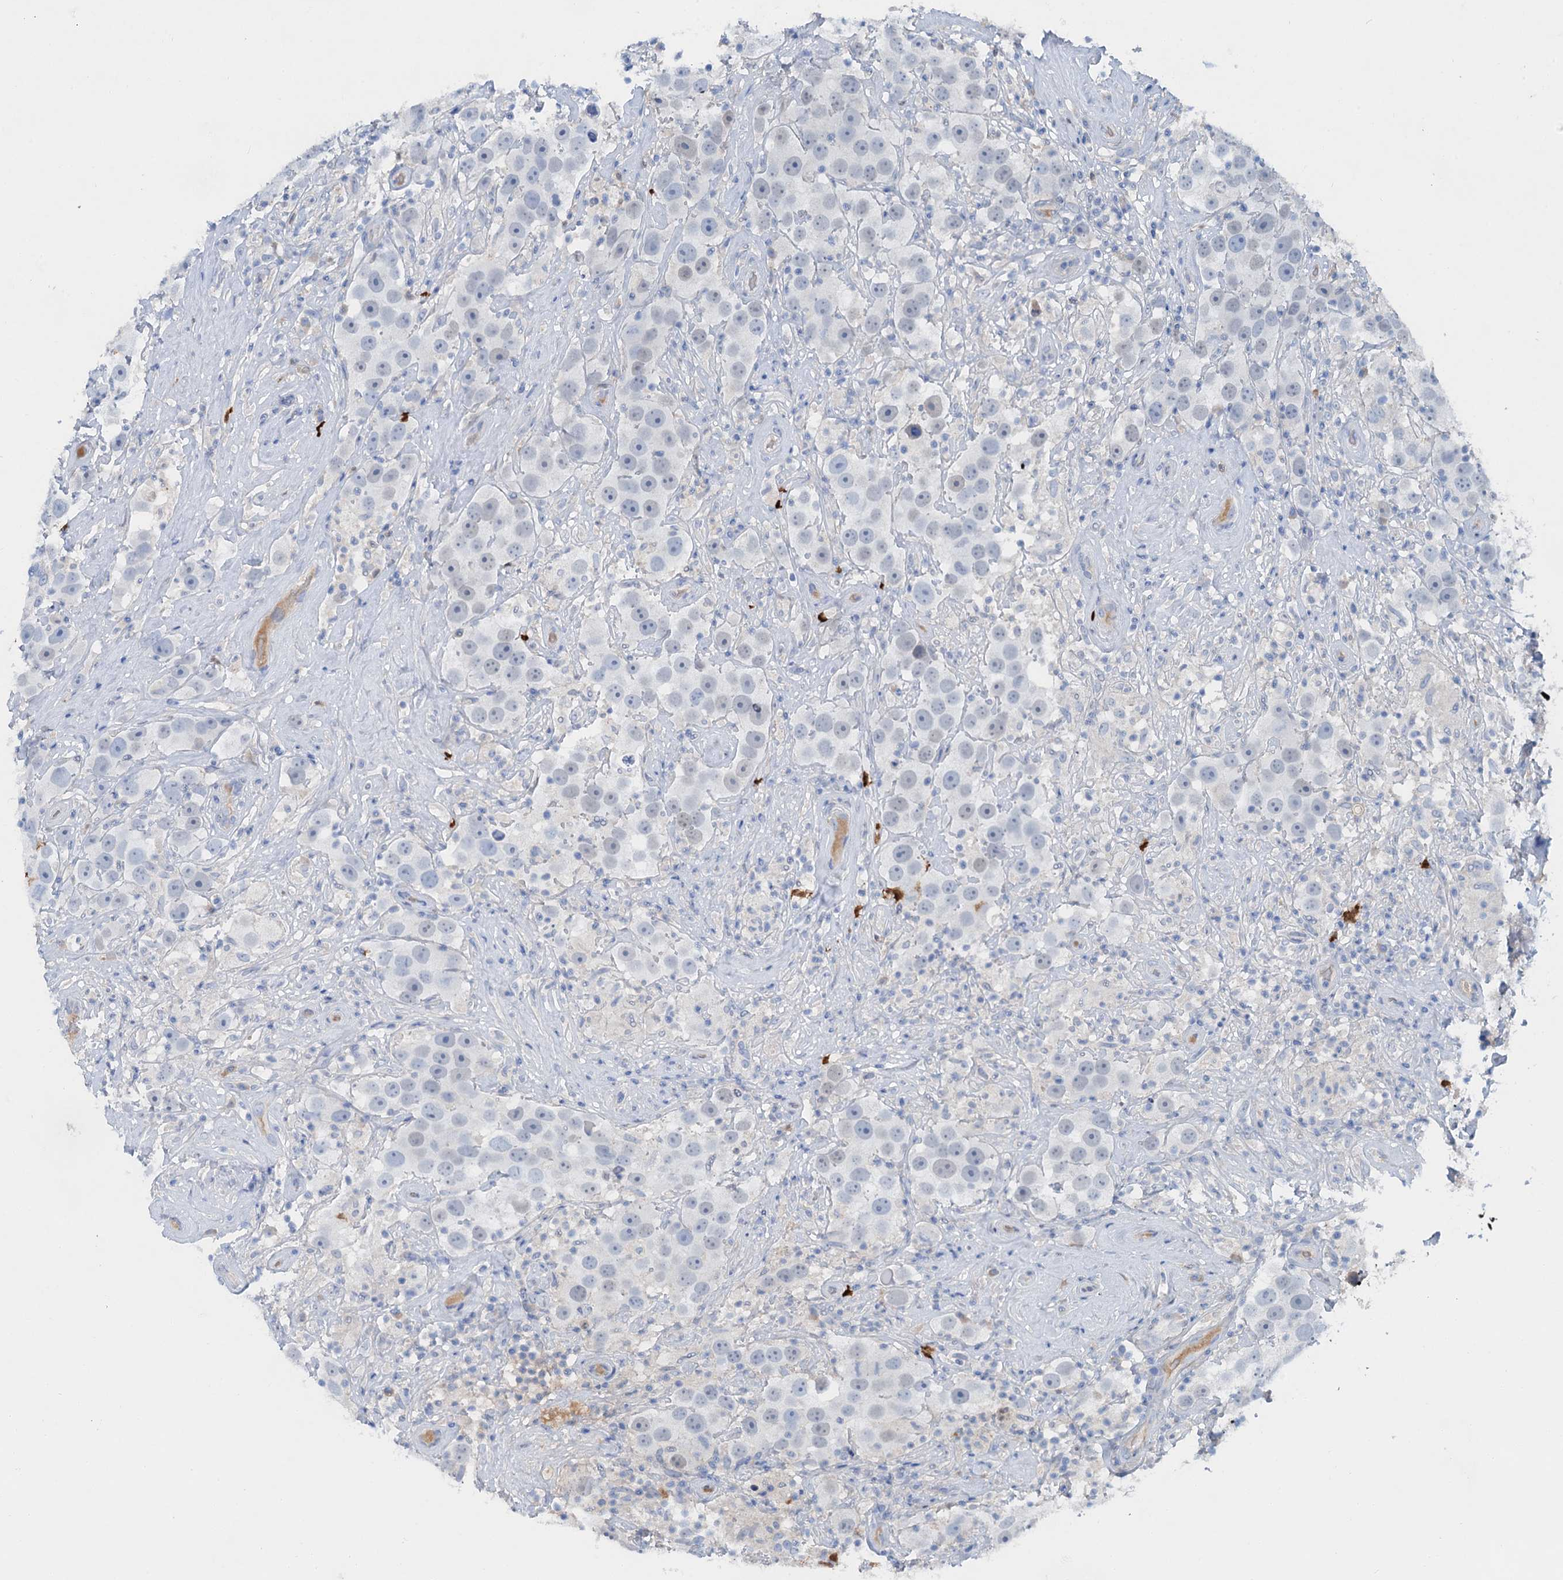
{"staining": {"intensity": "negative", "quantity": "none", "location": "none"}, "tissue": "testis cancer", "cell_type": "Tumor cells", "image_type": "cancer", "snomed": [{"axis": "morphology", "description": "Seminoma, NOS"}, {"axis": "topography", "description": "Testis"}], "caption": "This is an immunohistochemistry micrograph of testis seminoma. There is no staining in tumor cells.", "gene": "OTOA", "patient": {"sex": "male", "age": 49}}